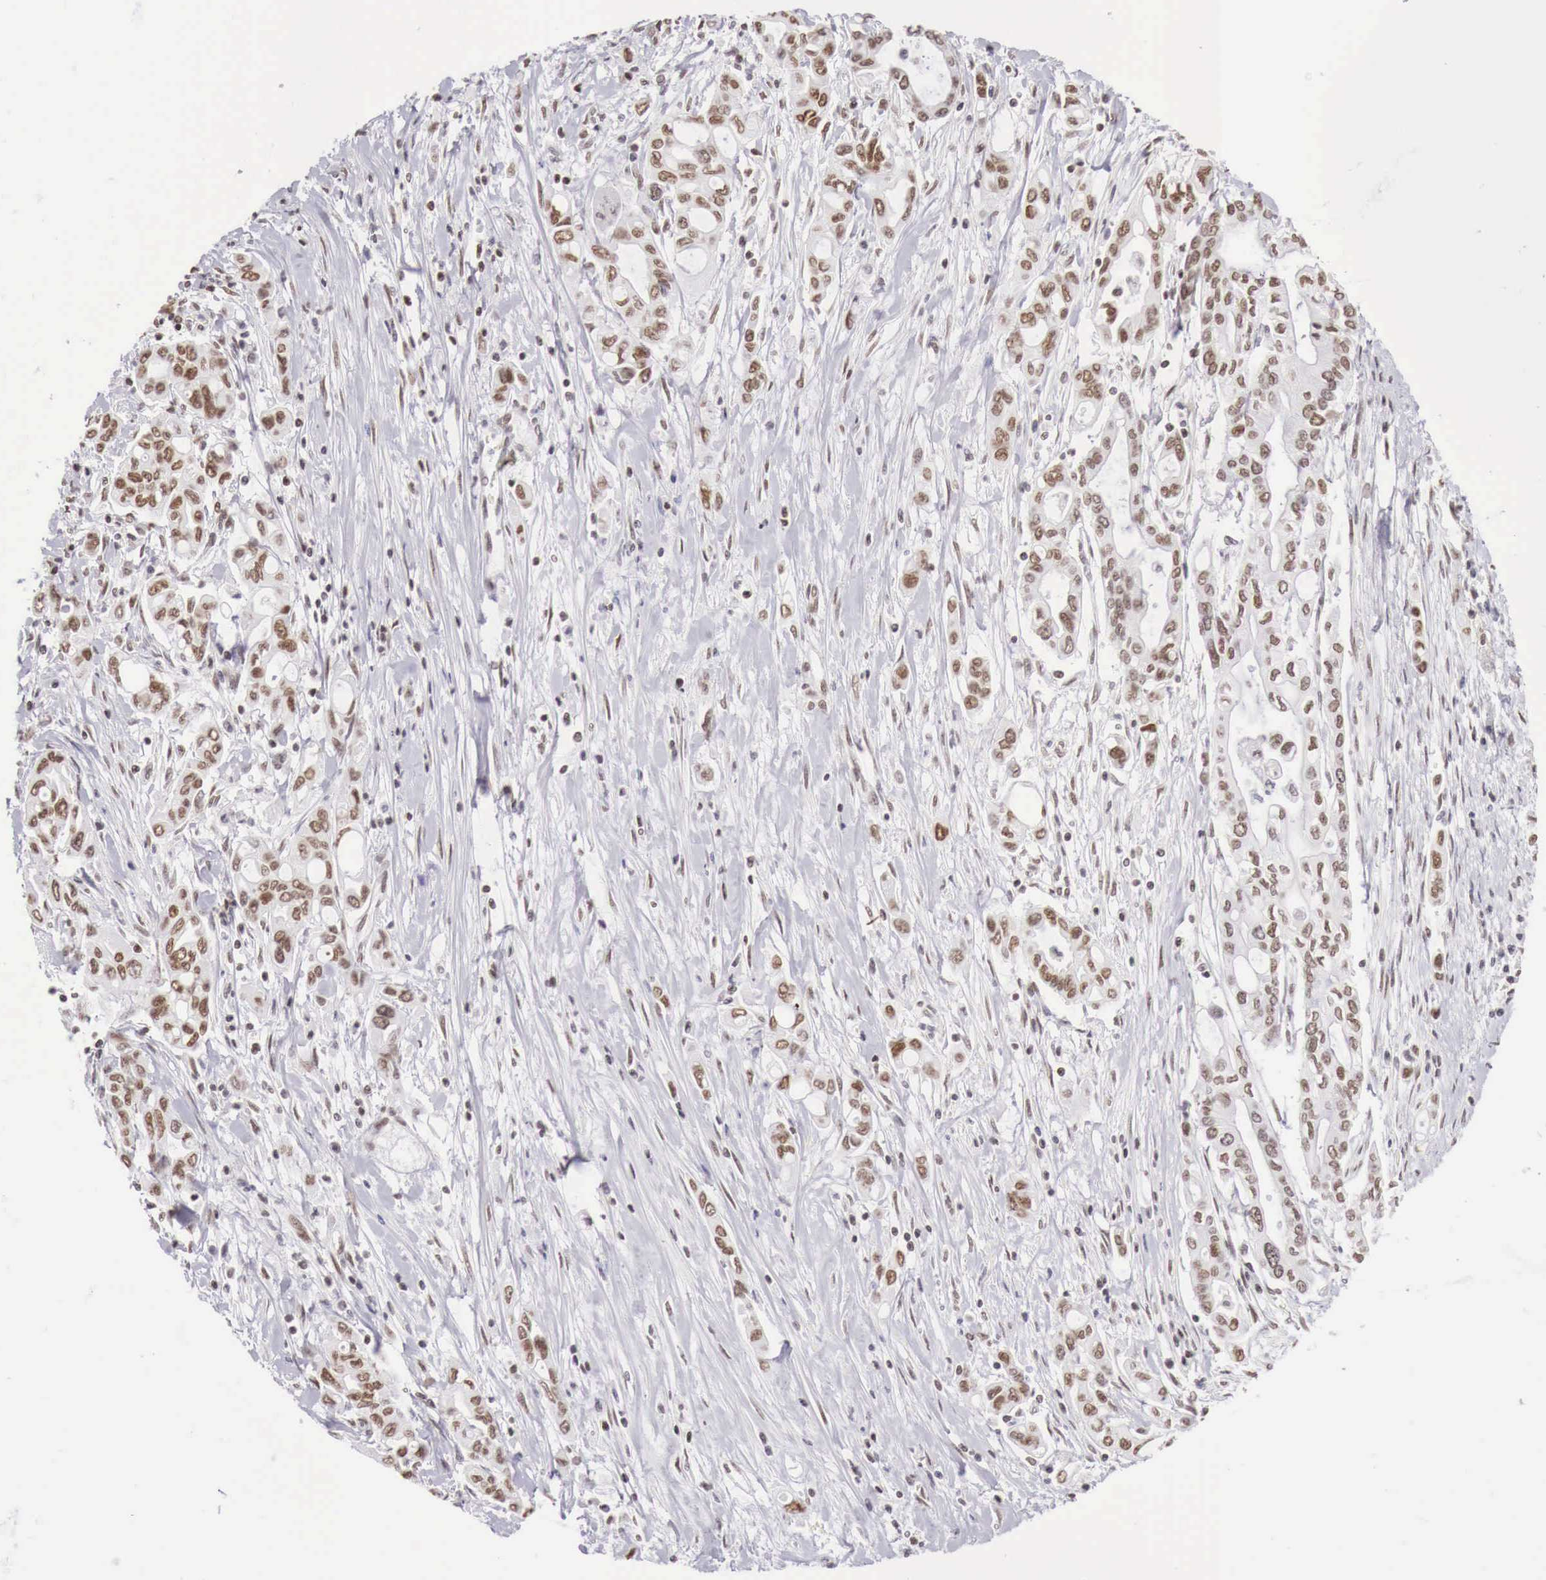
{"staining": {"intensity": "weak", "quantity": "25%-75%", "location": "nuclear"}, "tissue": "pancreatic cancer", "cell_type": "Tumor cells", "image_type": "cancer", "snomed": [{"axis": "morphology", "description": "Adenocarcinoma, NOS"}, {"axis": "topography", "description": "Pancreas"}], "caption": "About 25%-75% of tumor cells in human pancreatic cancer (adenocarcinoma) reveal weak nuclear protein staining as visualized by brown immunohistochemical staining.", "gene": "PHF14", "patient": {"sex": "female", "age": 57}}